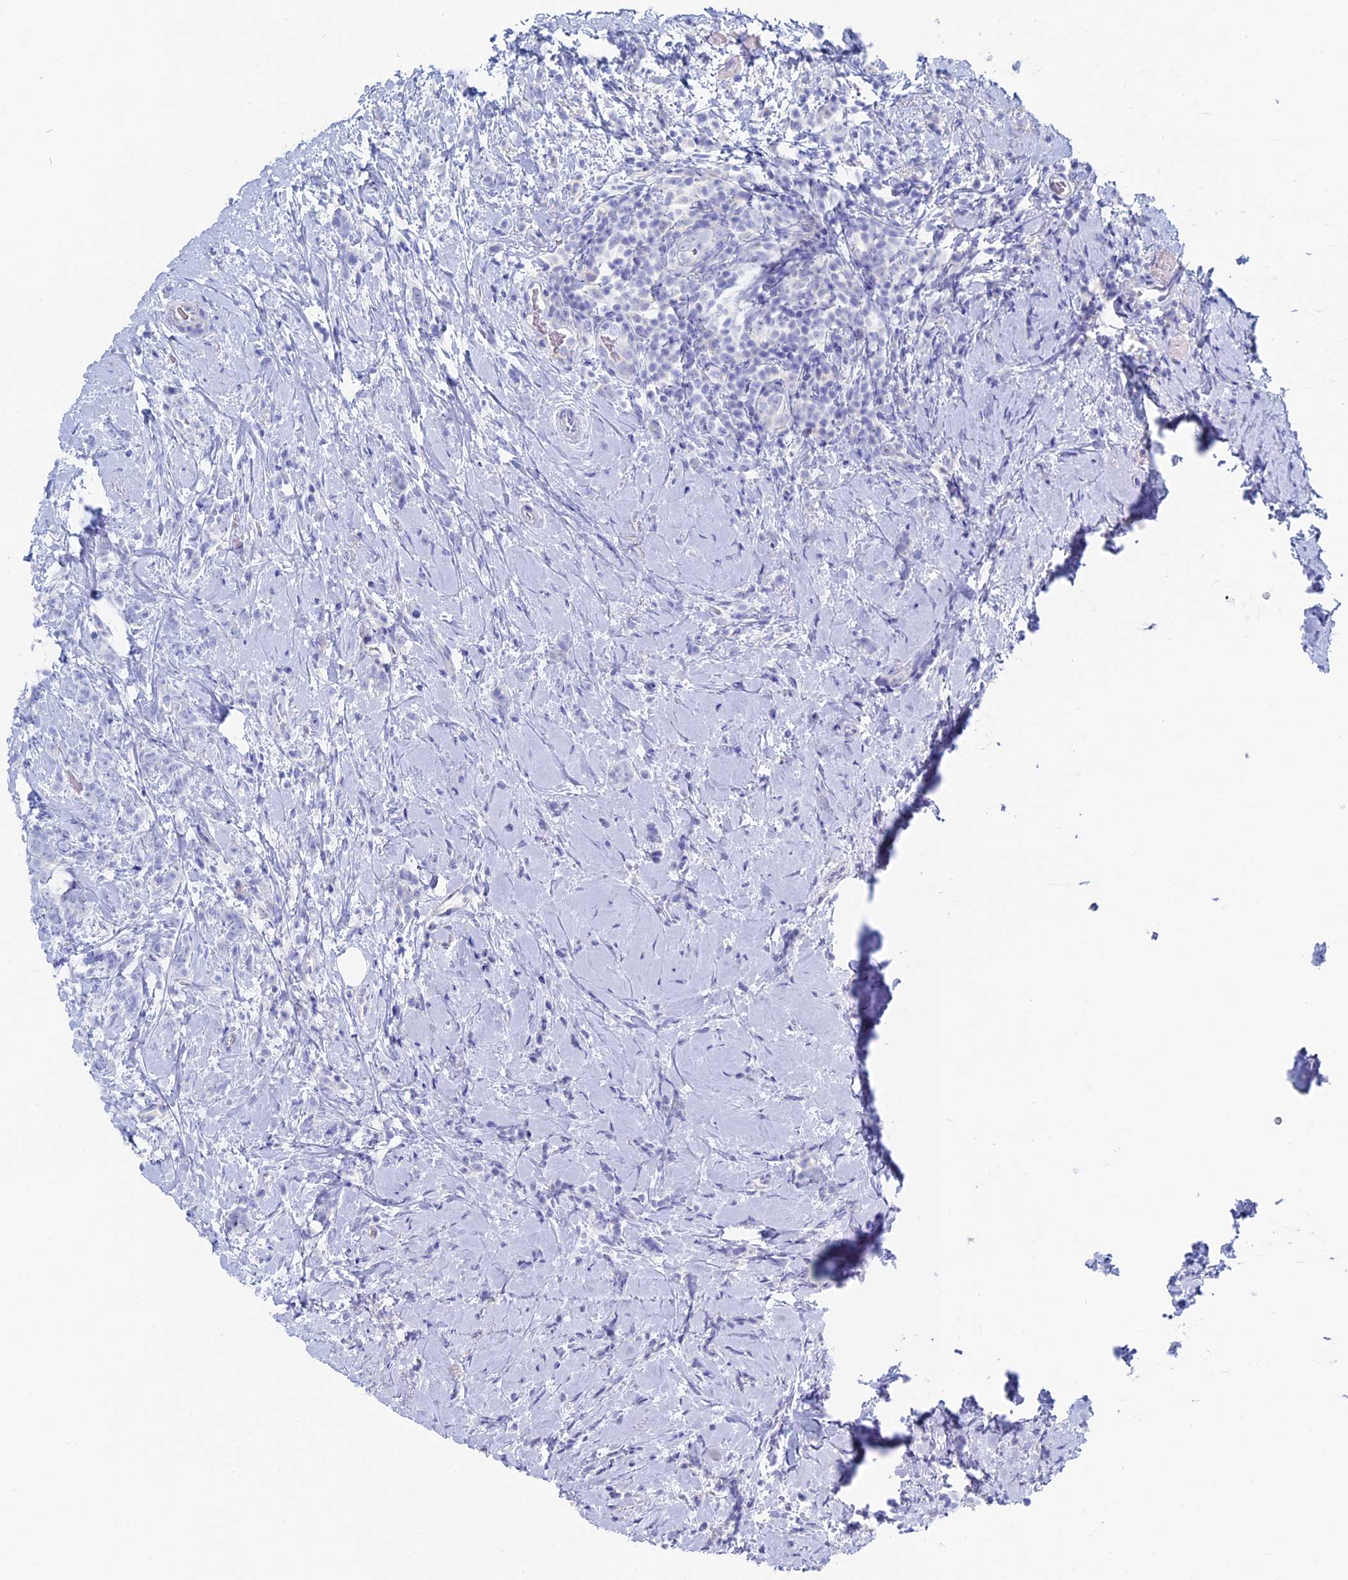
{"staining": {"intensity": "negative", "quantity": "none", "location": "none"}, "tissue": "breast cancer", "cell_type": "Tumor cells", "image_type": "cancer", "snomed": [{"axis": "morphology", "description": "Lobular carcinoma"}, {"axis": "topography", "description": "Breast"}], "caption": "Immunohistochemistry (IHC) histopathology image of lobular carcinoma (breast) stained for a protein (brown), which exhibits no expression in tumor cells.", "gene": "UNC119", "patient": {"sex": "female", "age": 58}}